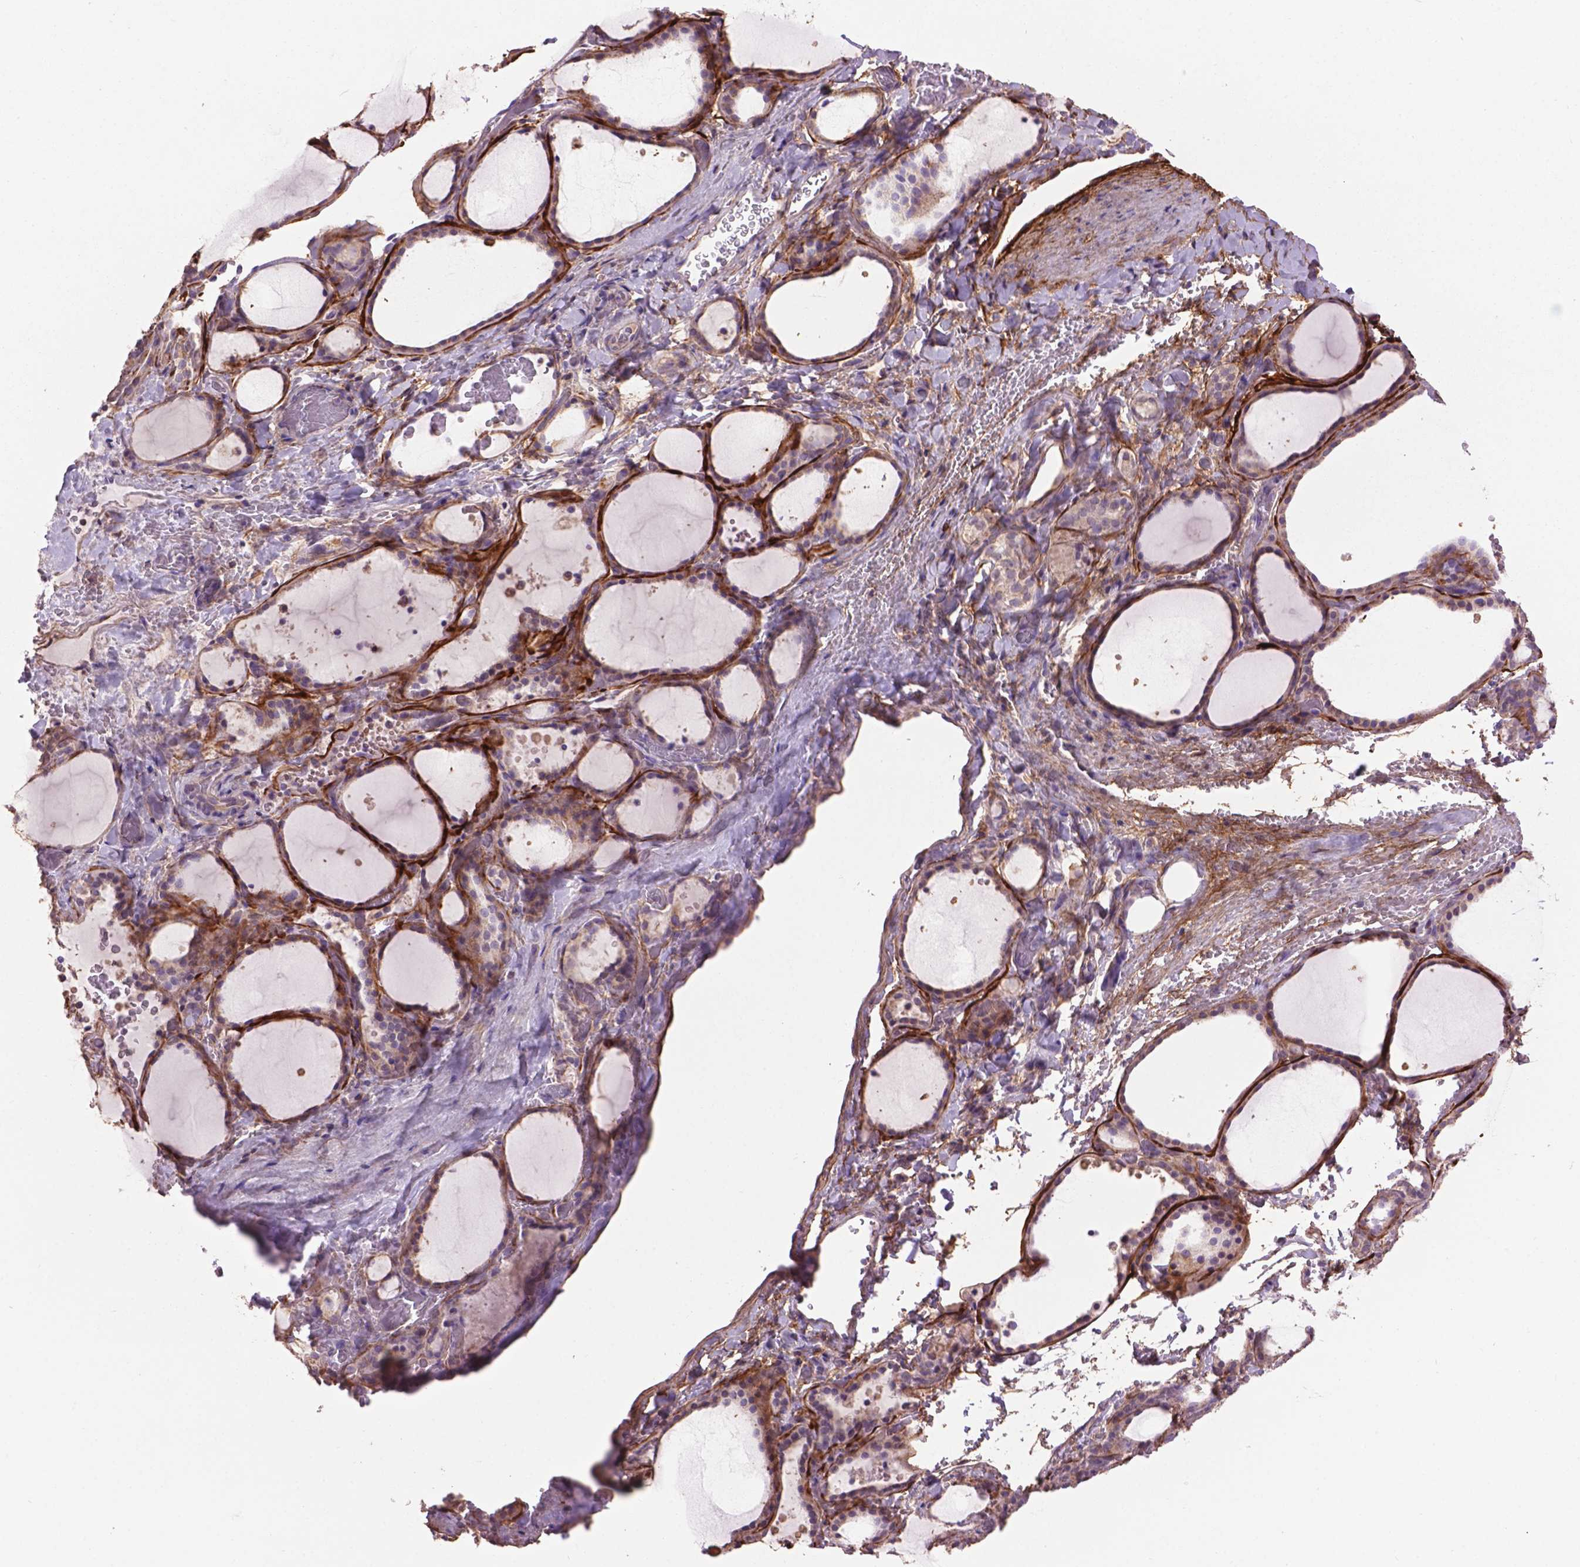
{"staining": {"intensity": "weak", "quantity": ">75%", "location": "cytoplasmic/membranous"}, "tissue": "thyroid gland", "cell_type": "Glandular cells", "image_type": "normal", "snomed": [{"axis": "morphology", "description": "Normal tissue, NOS"}, {"axis": "topography", "description": "Thyroid gland"}], "caption": "This is a micrograph of IHC staining of benign thyroid gland, which shows weak expression in the cytoplasmic/membranous of glandular cells.", "gene": "LRRC3C", "patient": {"sex": "female", "age": 36}}